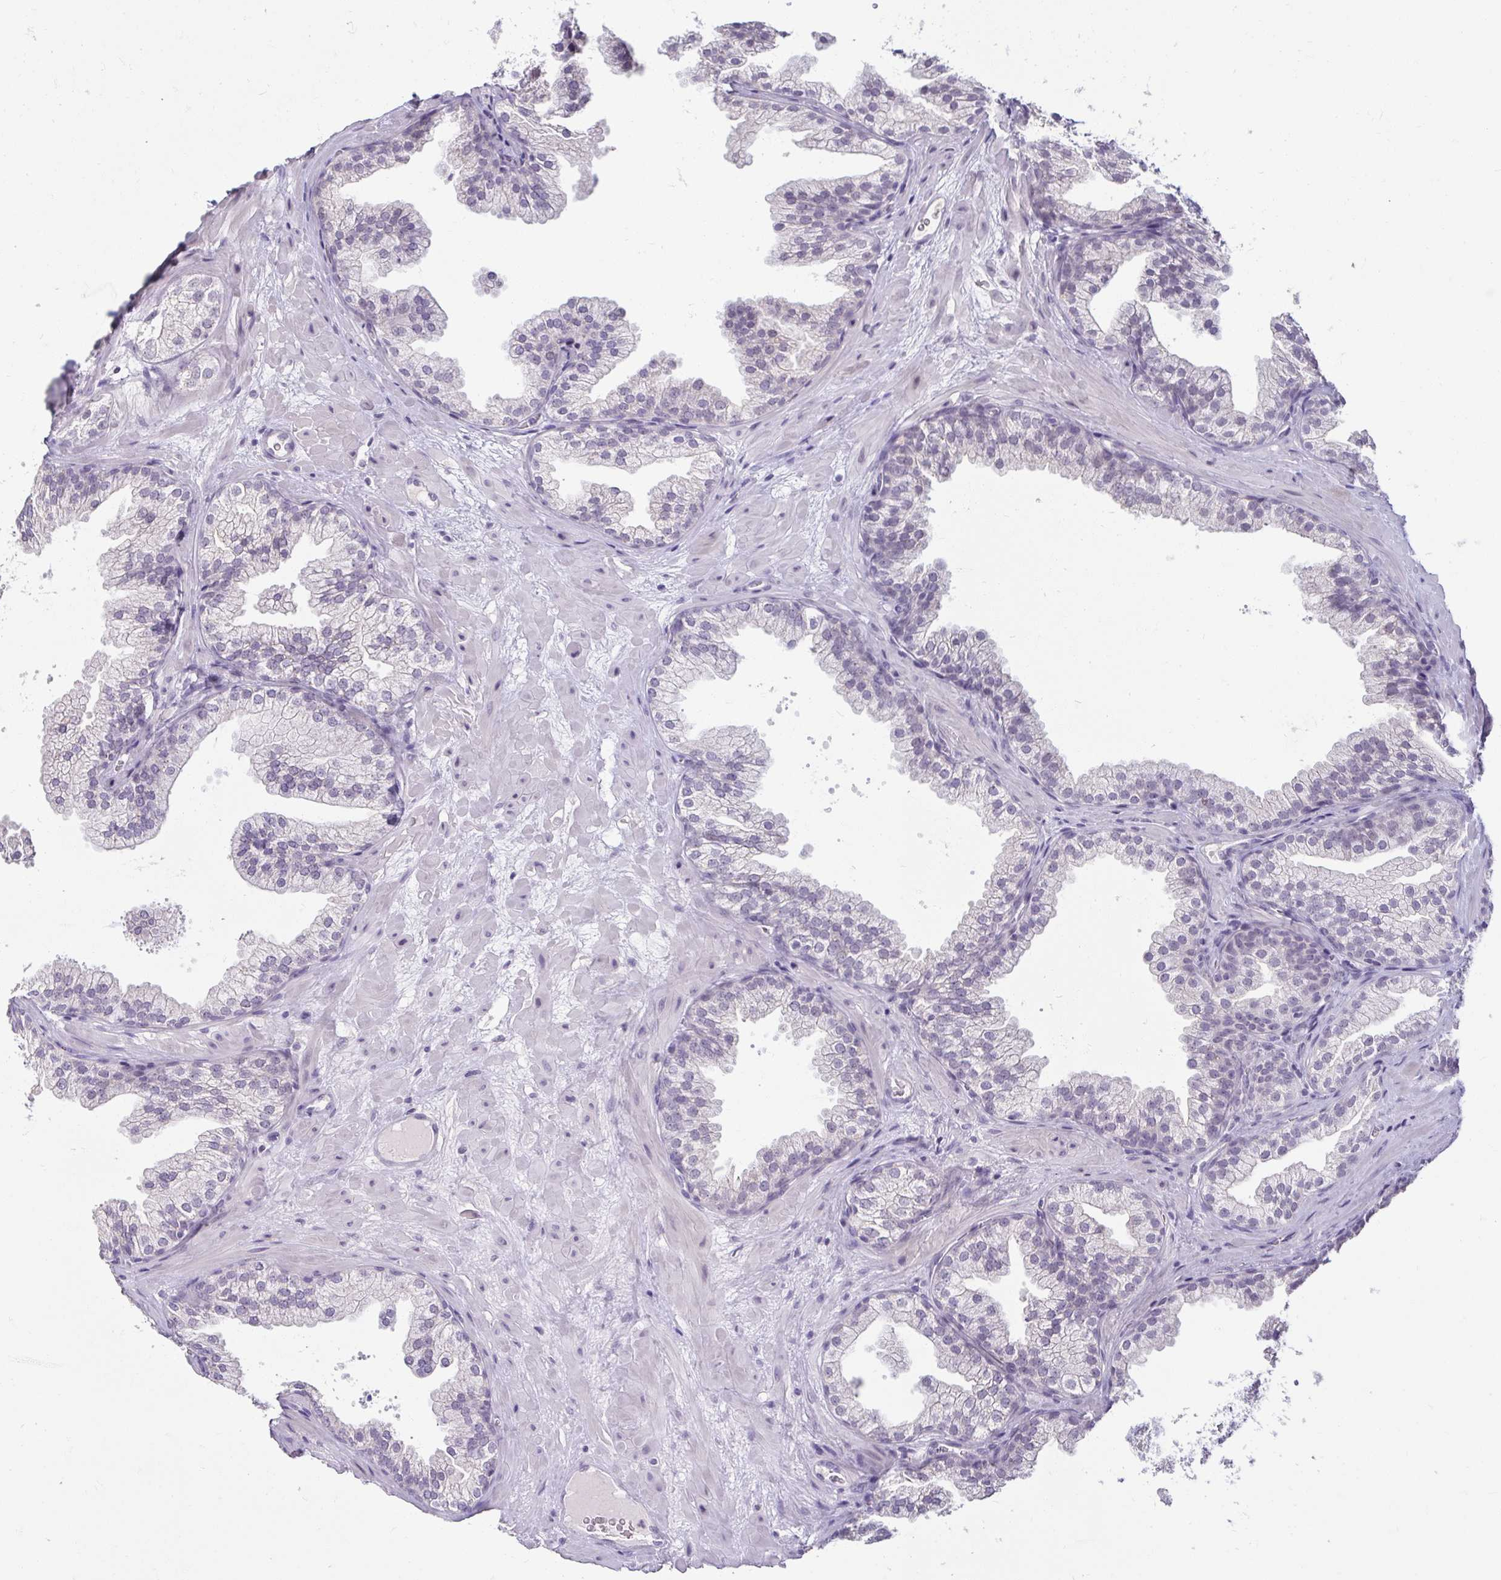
{"staining": {"intensity": "negative", "quantity": "none", "location": "none"}, "tissue": "prostate", "cell_type": "Glandular cells", "image_type": "normal", "snomed": [{"axis": "morphology", "description": "Normal tissue, NOS"}, {"axis": "topography", "description": "Prostate"}], "caption": "High magnification brightfield microscopy of benign prostate stained with DAB (brown) and counterstained with hematoxylin (blue): glandular cells show no significant expression. (DAB (3,3'-diaminobenzidine) immunohistochemistry visualized using brightfield microscopy, high magnification).", "gene": "DDN", "patient": {"sex": "male", "age": 37}}